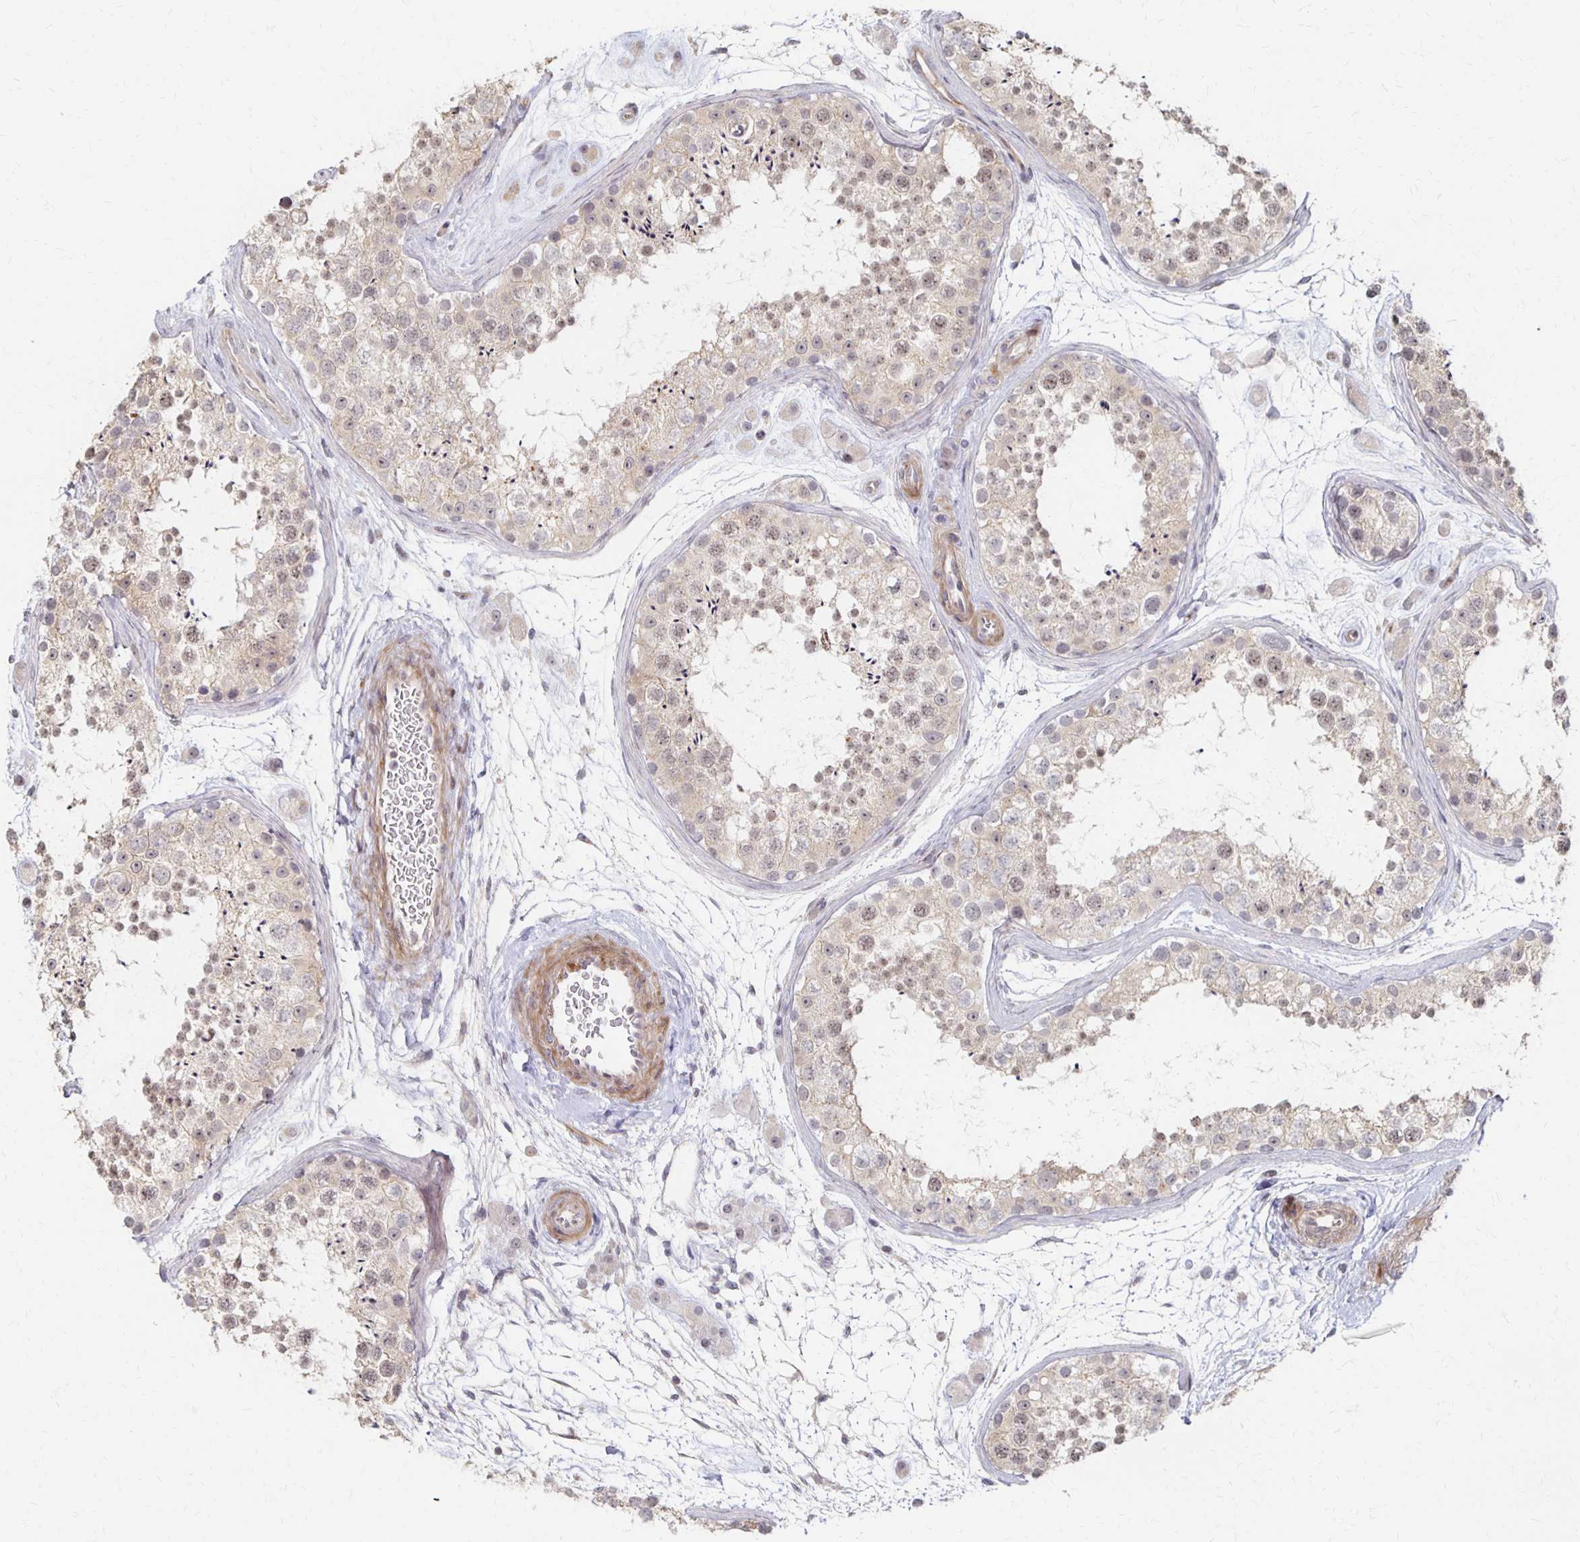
{"staining": {"intensity": "weak", "quantity": ">75%", "location": "cytoplasmic/membranous,nuclear"}, "tissue": "testis", "cell_type": "Cells in seminiferous ducts", "image_type": "normal", "snomed": [{"axis": "morphology", "description": "Normal tissue, NOS"}, {"axis": "topography", "description": "Testis"}], "caption": "High-magnification brightfield microscopy of normal testis stained with DAB (3,3'-diaminobenzidine) (brown) and counterstained with hematoxylin (blue). cells in seminiferous ducts exhibit weak cytoplasmic/membranous,nuclear positivity is identified in approximately>75% of cells. Nuclei are stained in blue.", "gene": "PRKCB", "patient": {"sex": "male", "age": 41}}